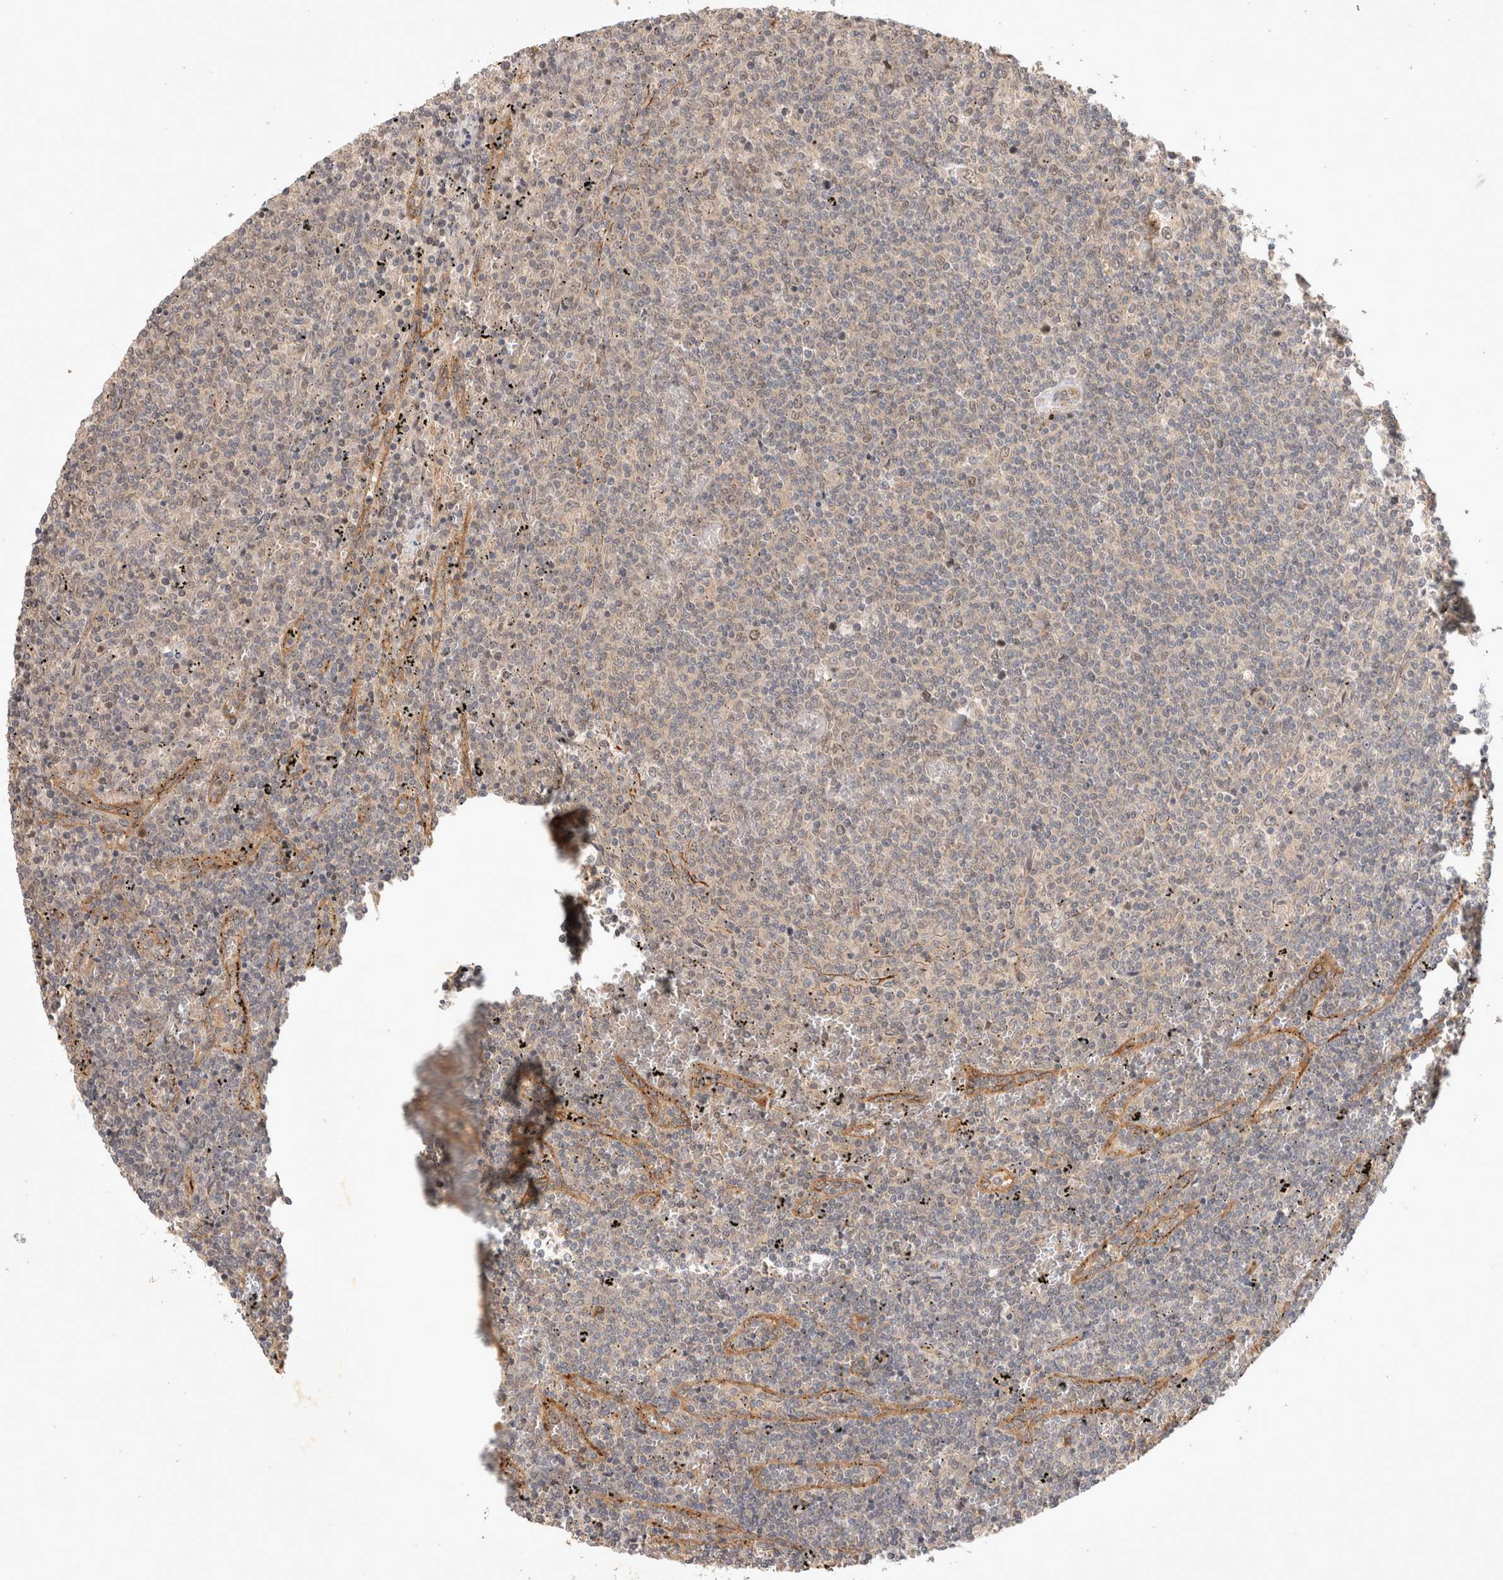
{"staining": {"intensity": "weak", "quantity": "<25%", "location": "nuclear"}, "tissue": "lymphoma", "cell_type": "Tumor cells", "image_type": "cancer", "snomed": [{"axis": "morphology", "description": "Malignant lymphoma, non-Hodgkin's type, Low grade"}, {"axis": "topography", "description": "Spleen"}], "caption": "Tumor cells are negative for protein expression in human lymphoma.", "gene": "YES1", "patient": {"sex": "female", "age": 50}}